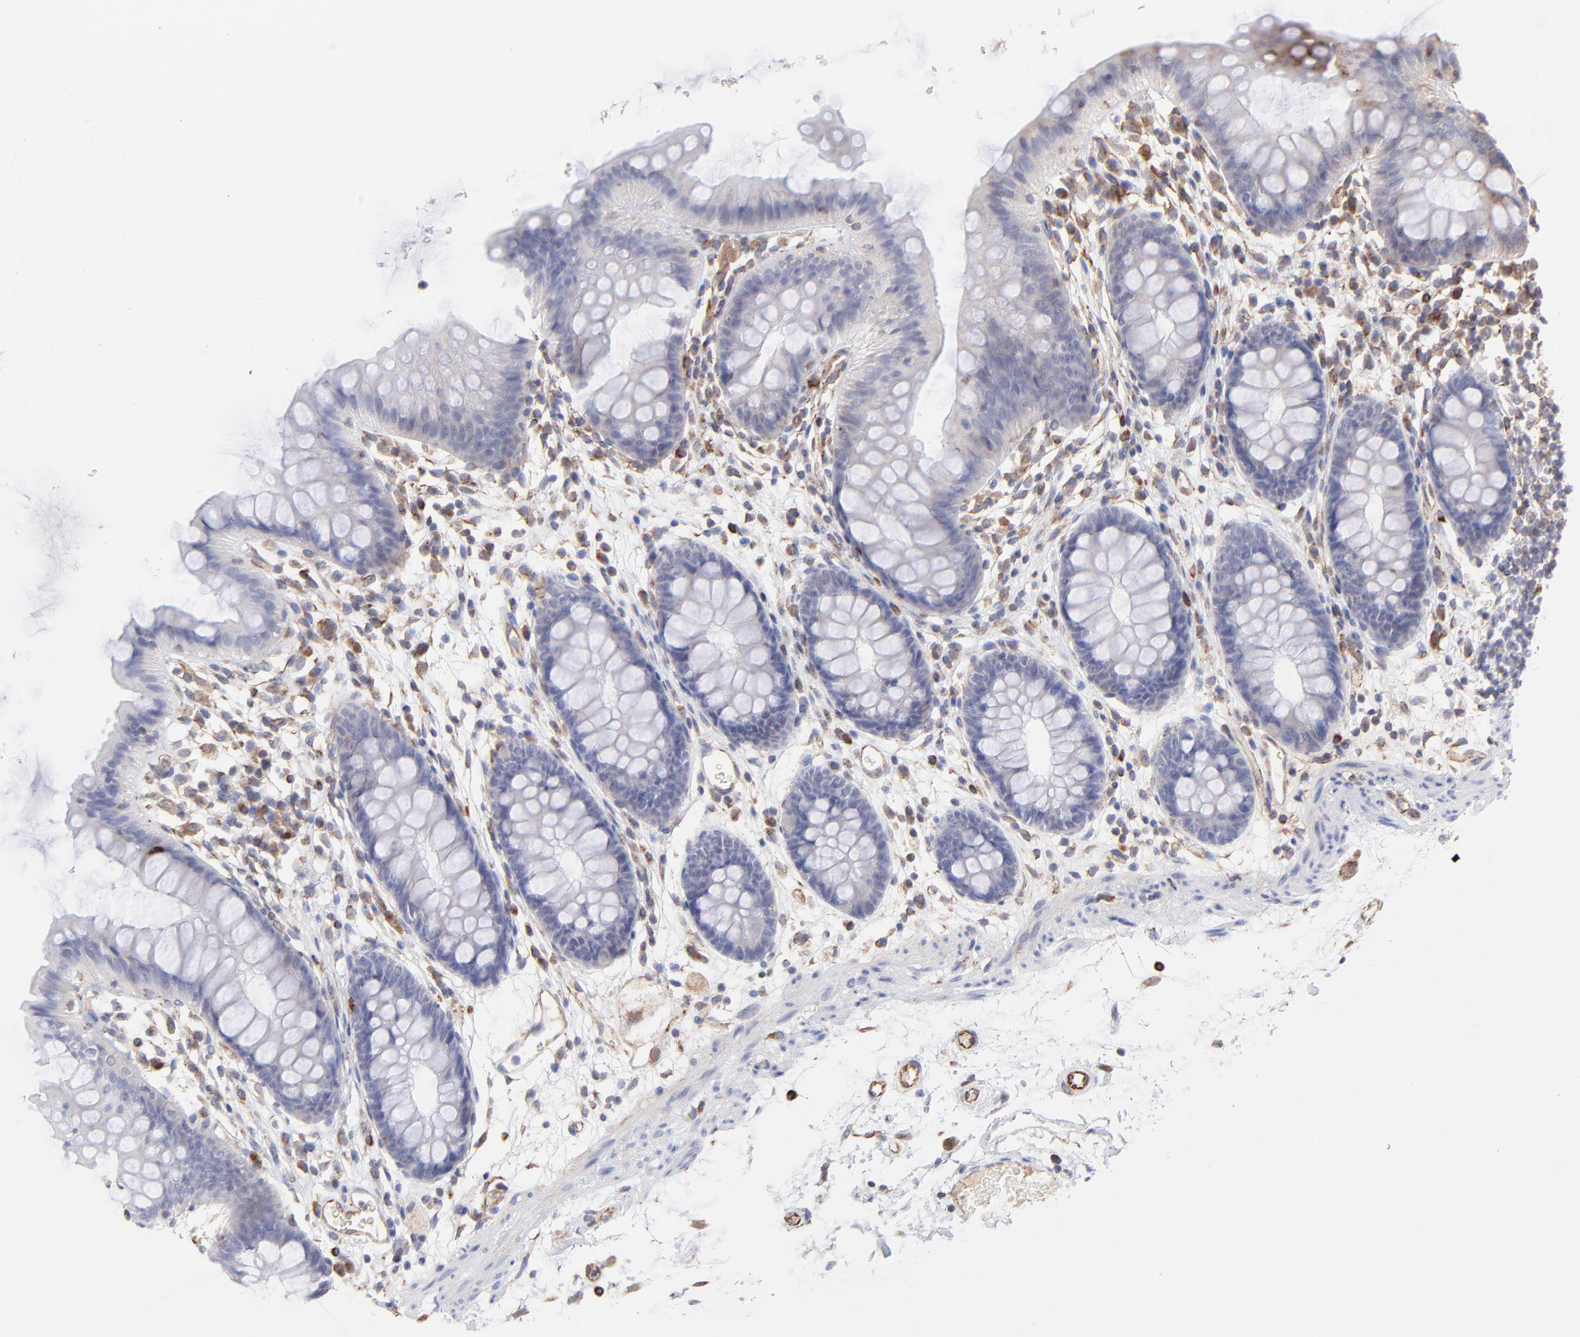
{"staining": {"intensity": "moderate", "quantity": ">75%", "location": "cytoplasmic/membranous"}, "tissue": "colon", "cell_type": "Endothelial cells", "image_type": "normal", "snomed": [{"axis": "morphology", "description": "Normal tissue, NOS"}, {"axis": "topography", "description": "Smooth muscle"}, {"axis": "topography", "description": "Colon"}], "caption": "An image of colon stained for a protein demonstrates moderate cytoplasmic/membranous brown staining in endothelial cells.", "gene": "COX8C", "patient": {"sex": "male", "age": 67}}